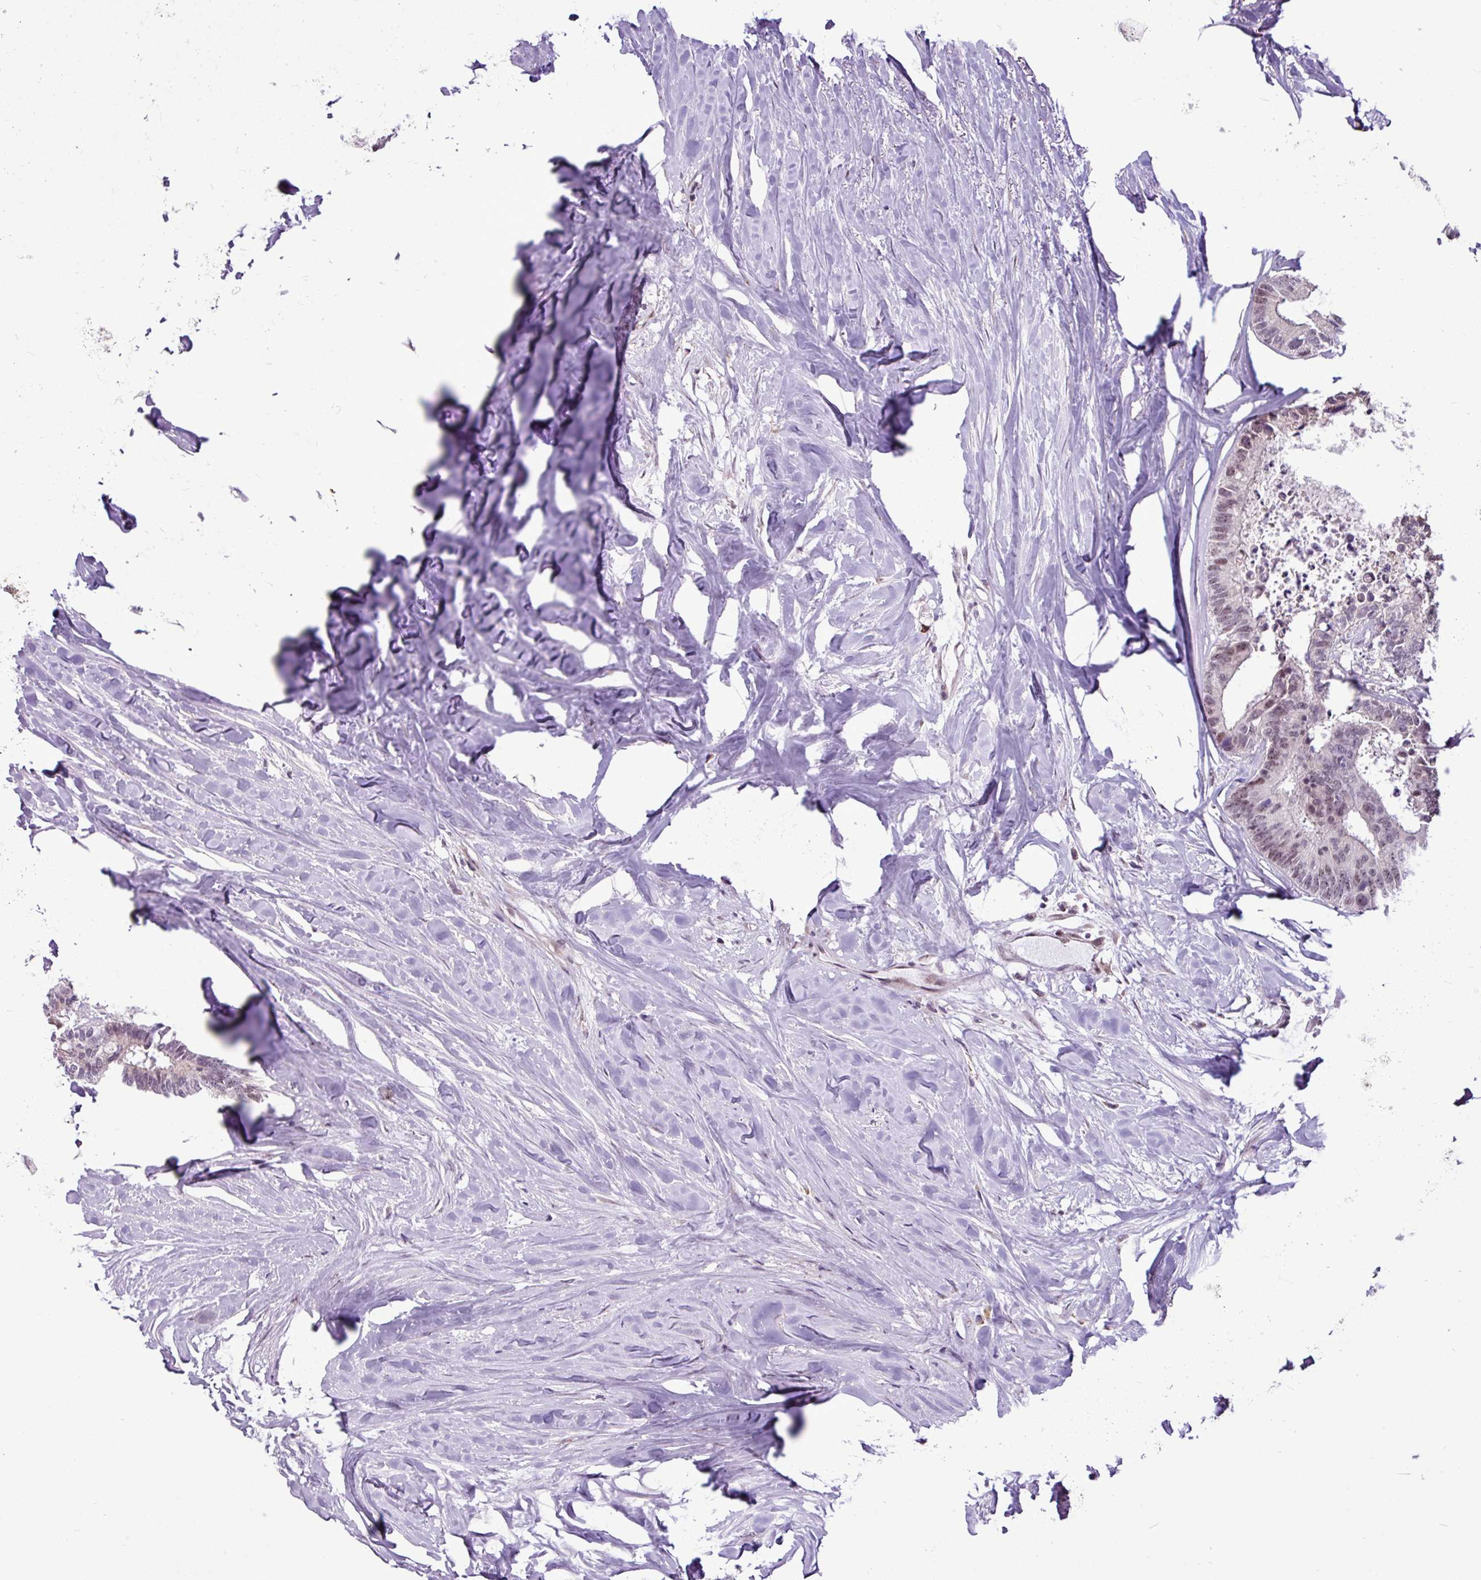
{"staining": {"intensity": "moderate", "quantity": "25%-75%", "location": "nuclear"}, "tissue": "colorectal cancer", "cell_type": "Tumor cells", "image_type": "cancer", "snomed": [{"axis": "morphology", "description": "Adenocarcinoma, NOS"}, {"axis": "topography", "description": "Colon"}, {"axis": "topography", "description": "Rectum"}], "caption": "Brown immunohistochemical staining in human colorectal cancer demonstrates moderate nuclear staining in about 25%-75% of tumor cells. (Brightfield microscopy of DAB IHC at high magnification).", "gene": "UTP18", "patient": {"sex": "male", "age": 57}}